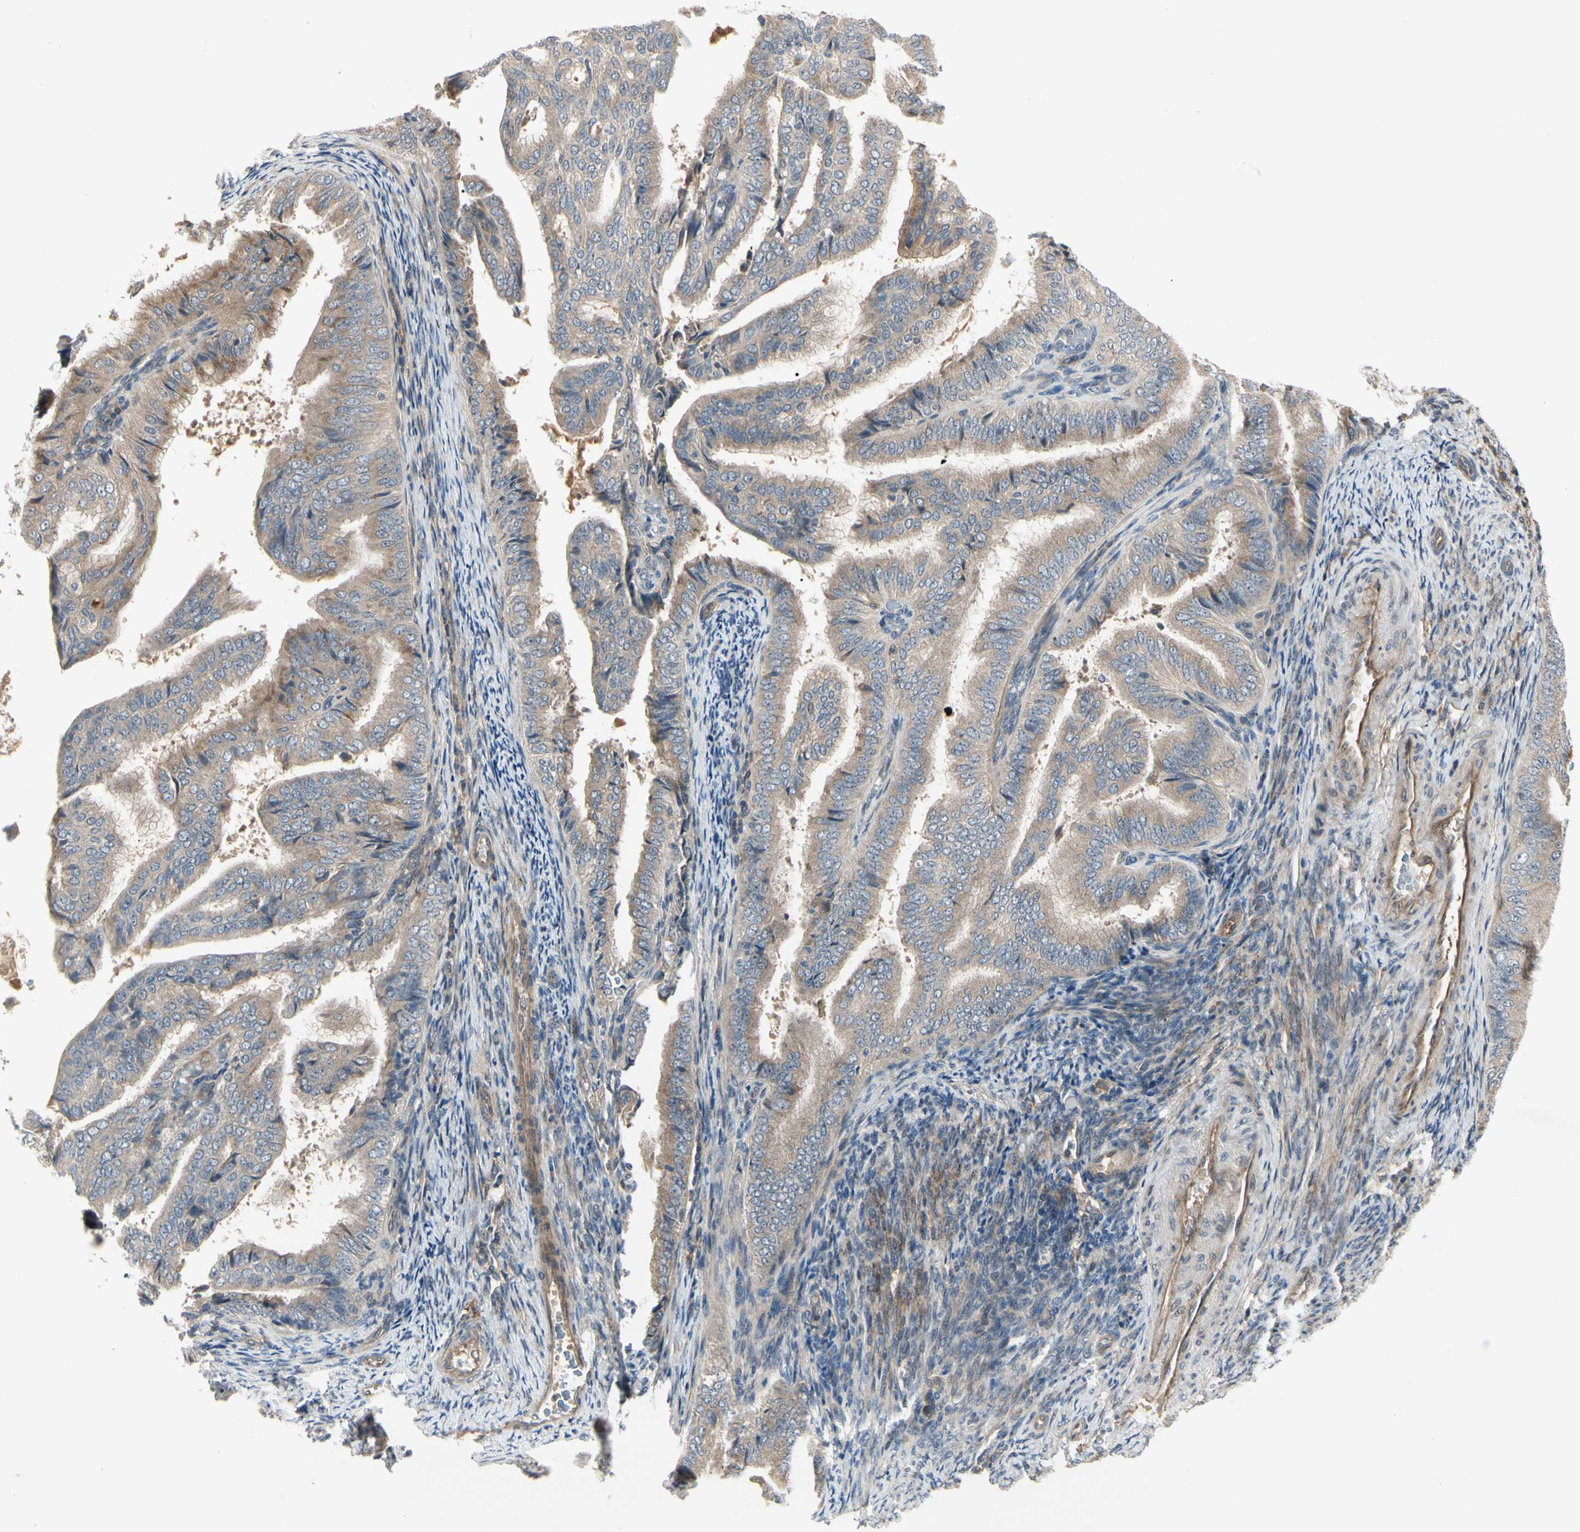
{"staining": {"intensity": "moderate", "quantity": ">75%", "location": "cytoplasmic/membranous"}, "tissue": "endometrial cancer", "cell_type": "Tumor cells", "image_type": "cancer", "snomed": [{"axis": "morphology", "description": "Adenocarcinoma, NOS"}, {"axis": "topography", "description": "Endometrium"}], "caption": "Moderate cytoplasmic/membranous staining is identified in approximately >75% of tumor cells in endometrial adenocarcinoma. (DAB IHC with brightfield microscopy, high magnification).", "gene": "F2R", "patient": {"sex": "female", "age": 58}}